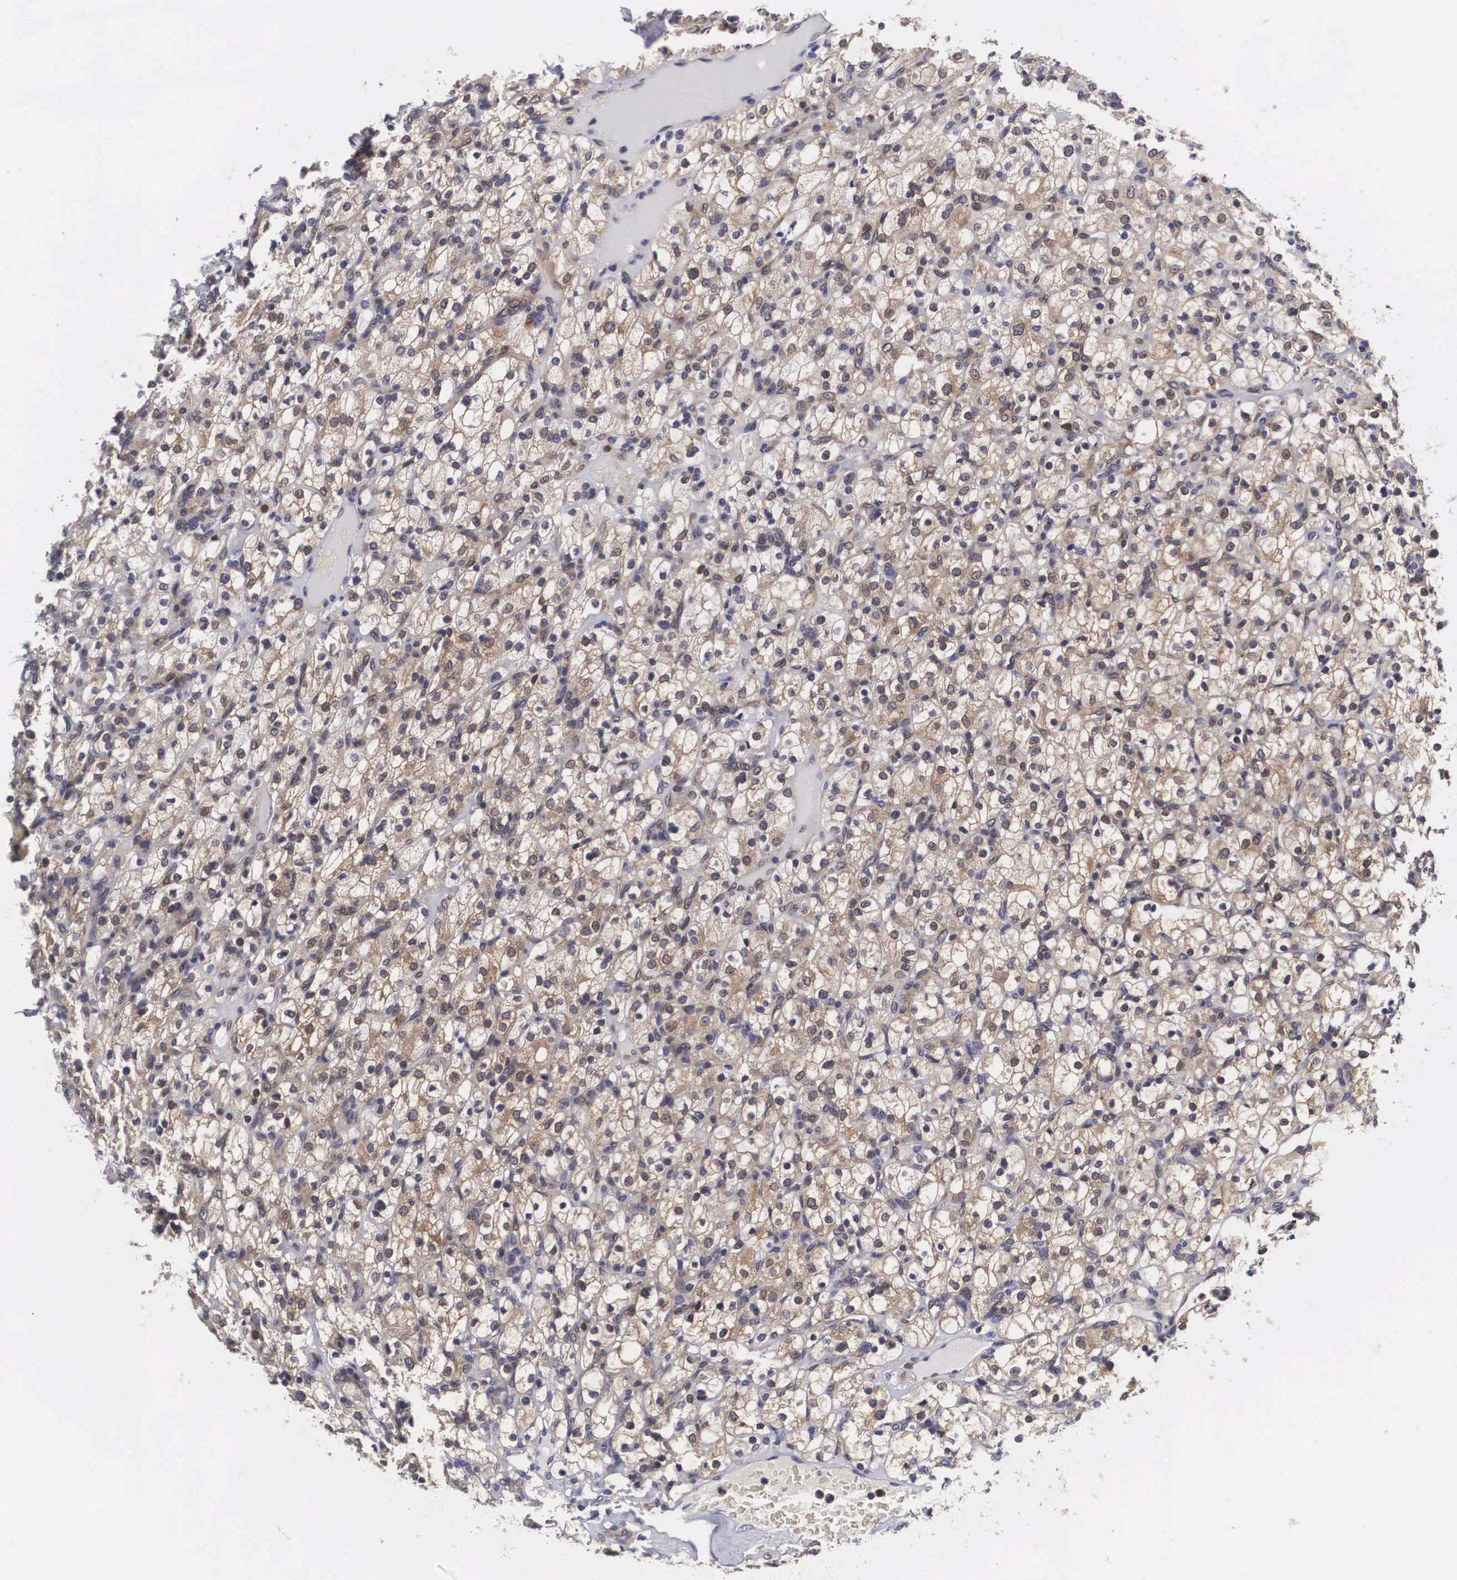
{"staining": {"intensity": "weak", "quantity": ">75%", "location": "cytoplasmic/membranous"}, "tissue": "renal cancer", "cell_type": "Tumor cells", "image_type": "cancer", "snomed": [{"axis": "morphology", "description": "Adenocarcinoma, NOS"}, {"axis": "topography", "description": "Kidney"}], "caption": "Renal cancer stained with a protein marker demonstrates weak staining in tumor cells.", "gene": "ADSL", "patient": {"sex": "female", "age": 83}}